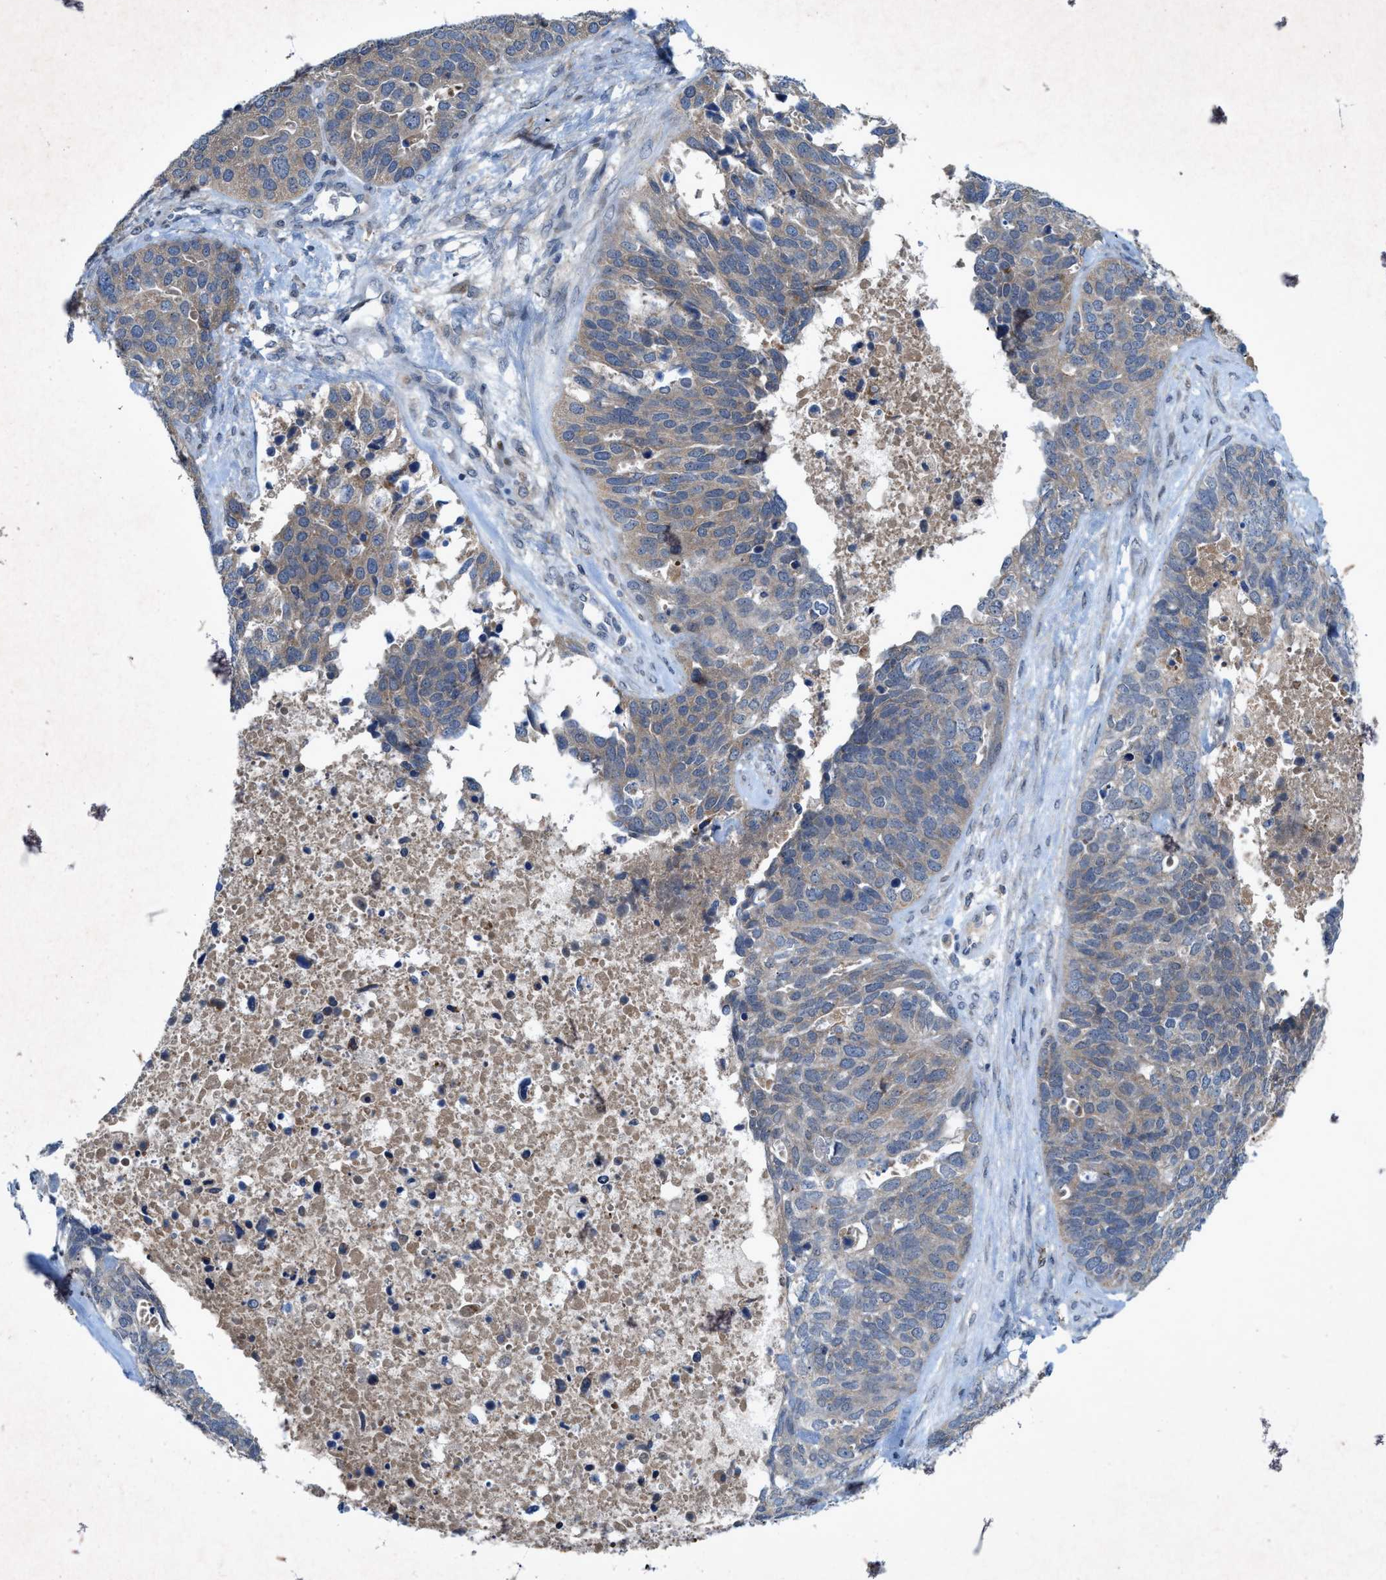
{"staining": {"intensity": "weak", "quantity": "25%-75%", "location": "cytoplasmic/membranous"}, "tissue": "ovarian cancer", "cell_type": "Tumor cells", "image_type": "cancer", "snomed": [{"axis": "morphology", "description": "Cystadenocarcinoma, serous, NOS"}, {"axis": "topography", "description": "Ovary"}], "caption": "IHC photomicrograph of neoplastic tissue: ovarian cancer stained using immunohistochemistry reveals low levels of weak protein expression localized specifically in the cytoplasmic/membranous of tumor cells, appearing as a cytoplasmic/membranous brown color.", "gene": "URGCP", "patient": {"sex": "female", "age": 44}}